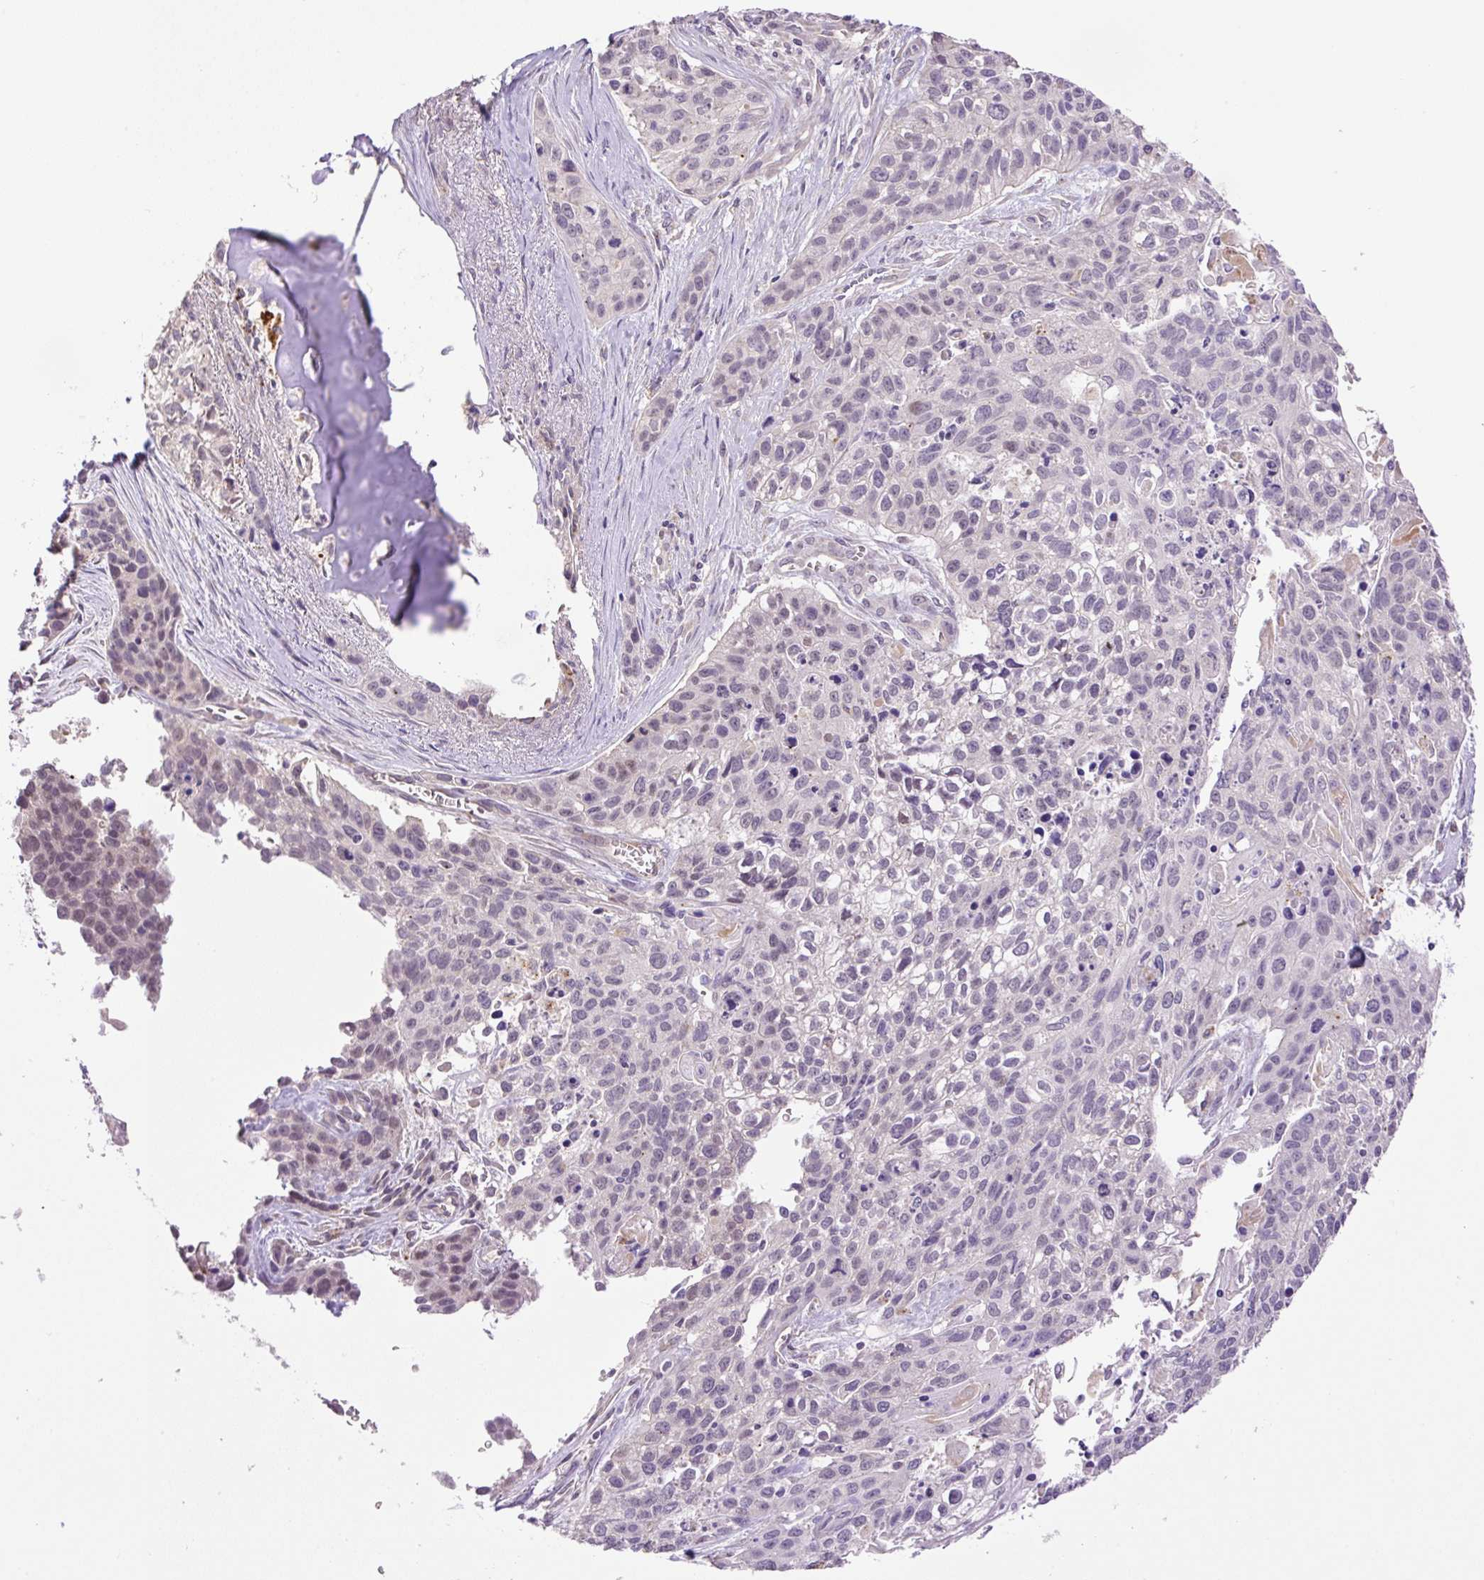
{"staining": {"intensity": "negative", "quantity": "none", "location": "none"}, "tissue": "lung cancer", "cell_type": "Tumor cells", "image_type": "cancer", "snomed": [{"axis": "morphology", "description": "Squamous cell carcinoma, NOS"}, {"axis": "topography", "description": "Lung"}], "caption": "The histopathology image displays no significant expression in tumor cells of lung cancer (squamous cell carcinoma). (DAB (3,3'-diaminobenzidine) immunohistochemistry (IHC) visualized using brightfield microscopy, high magnification).", "gene": "HABP4", "patient": {"sex": "male", "age": 74}}